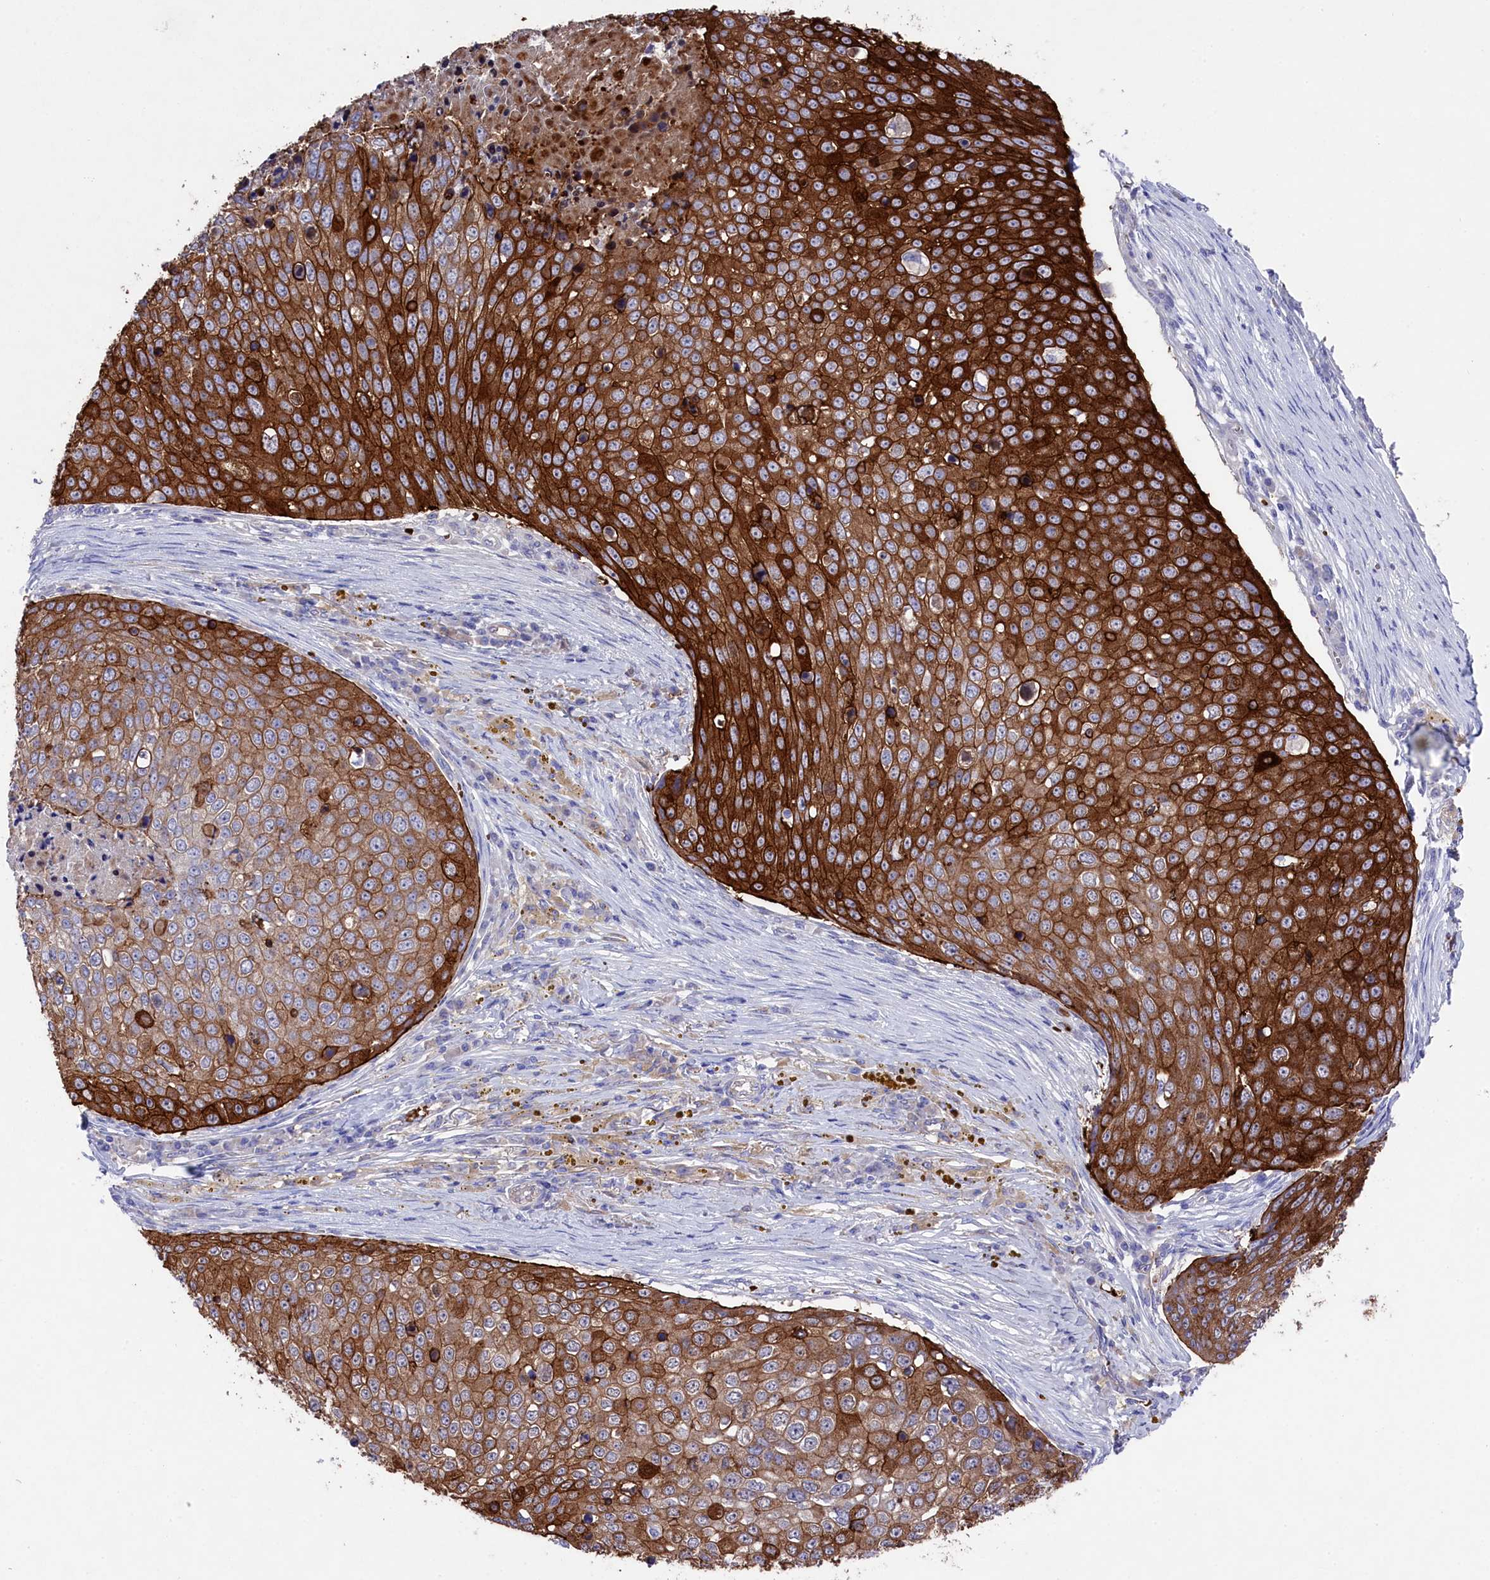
{"staining": {"intensity": "strong", "quantity": ">75%", "location": "cytoplasmic/membranous"}, "tissue": "skin cancer", "cell_type": "Tumor cells", "image_type": "cancer", "snomed": [{"axis": "morphology", "description": "Squamous cell carcinoma, NOS"}, {"axis": "topography", "description": "Skin"}], "caption": "Protein expression by immunohistochemistry reveals strong cytoplasmic/membranous positivity in approximately >75% of tumor cells in skin cancer (squamous cell carcinoma).", "gene": "LHFPL4", "patient": {"sex": "male", "age": 71}}